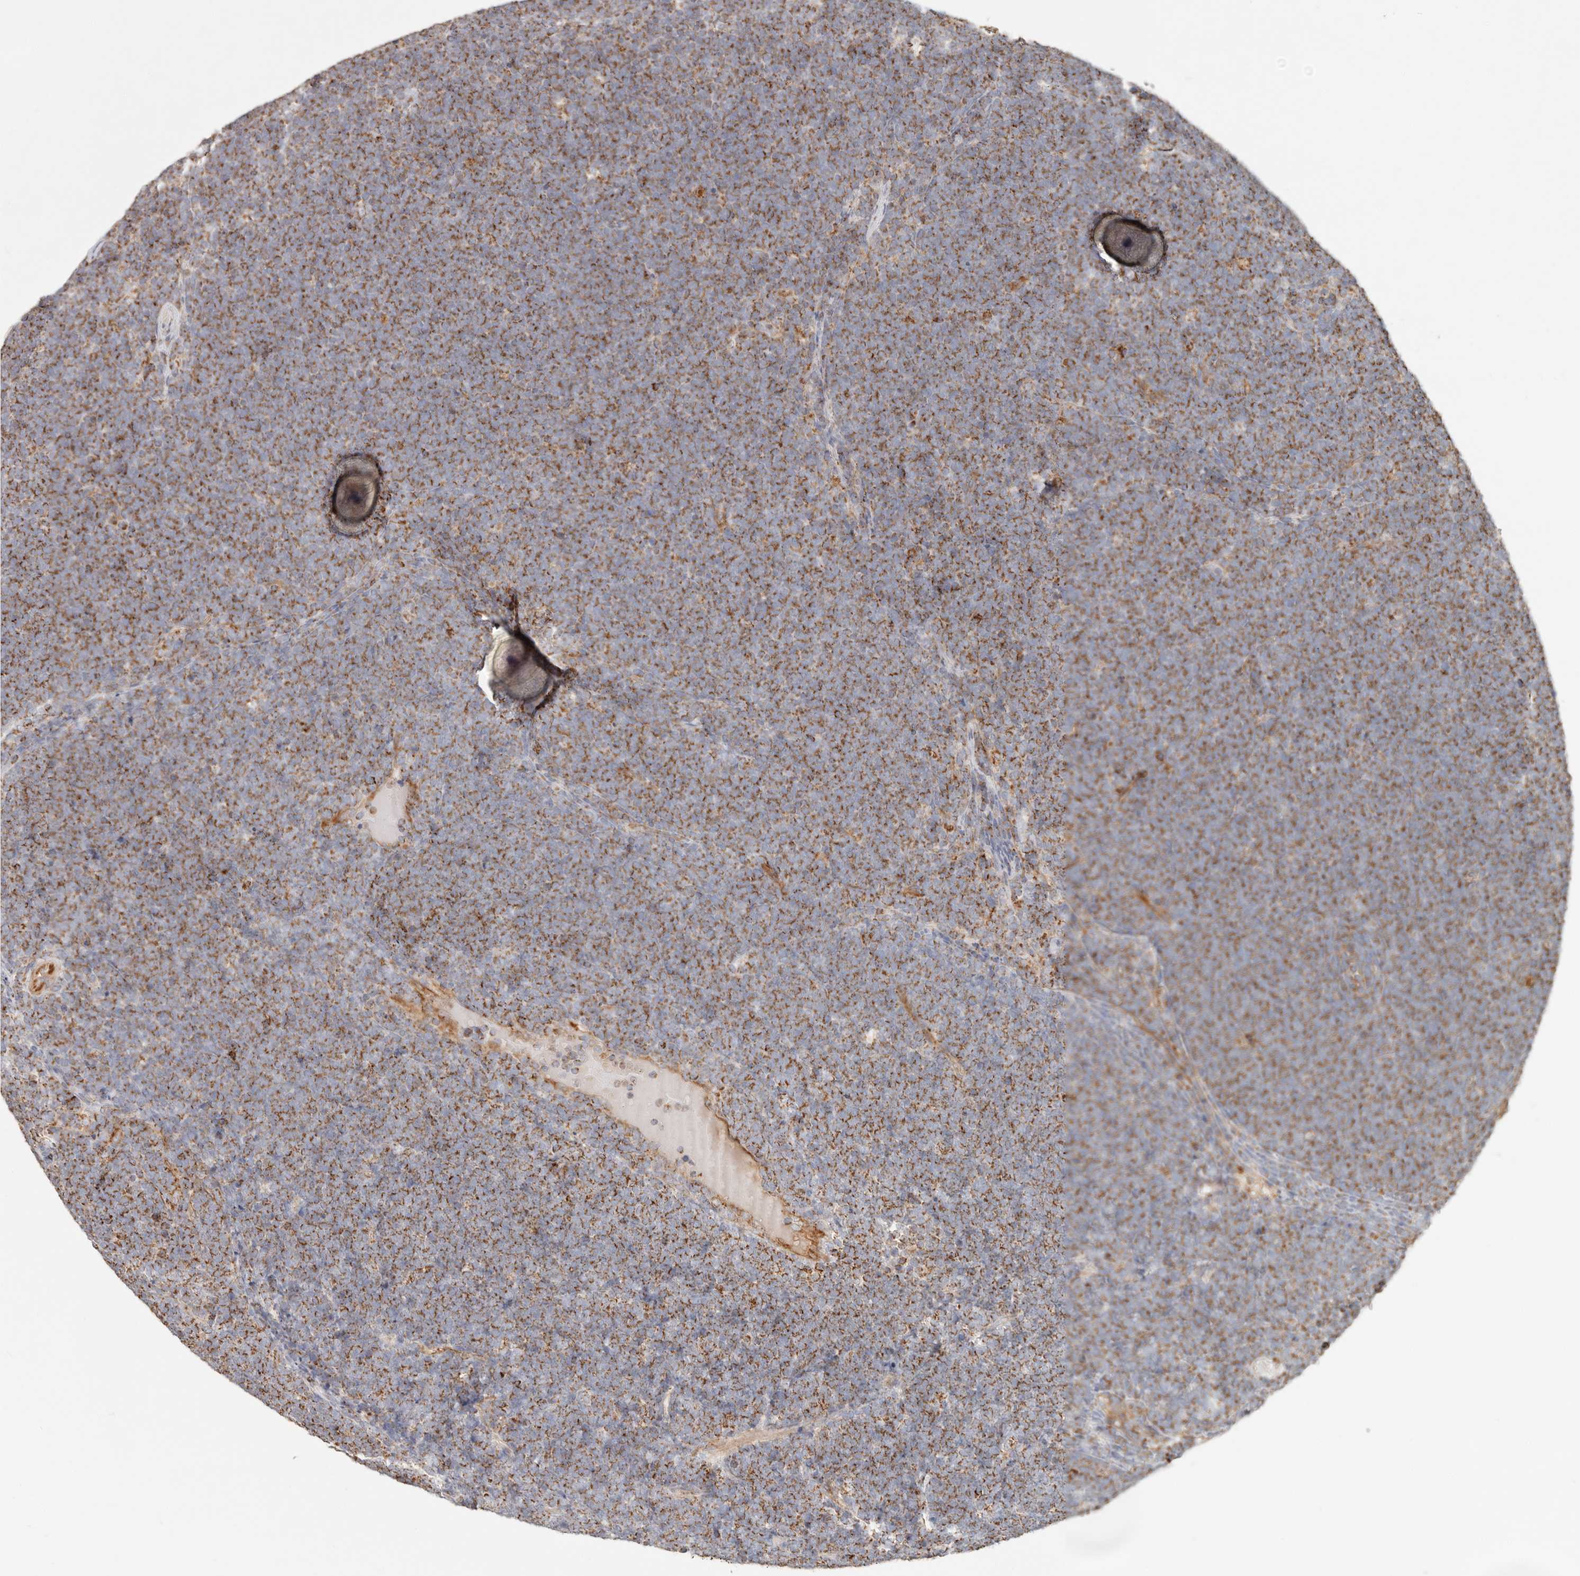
{"staining": {"intensity": "strong", "quantity": ">75%", "location": "cytoplasmic/membranous"}, "tissue": "lymphoma", "cell_type": "Tumor cells", "image_type": "cancer", "snomed": [{"axis": "morphology", "description": "Malignant lymphoma, non-Hodgkin's type, High grade"}, {"axis": "topography", "description": "Lymph node"}], "caption": "Approximately >75% of tumor cells in human high-grade malignant lymphoma, non-Hodgkin's type exhibit strong cytoplasmic/membranous protein staining as visualized by brown immunohistochemical staining.", "gene": "ARHGEF10L", "patient": {"sex": "male", "age": 13}}